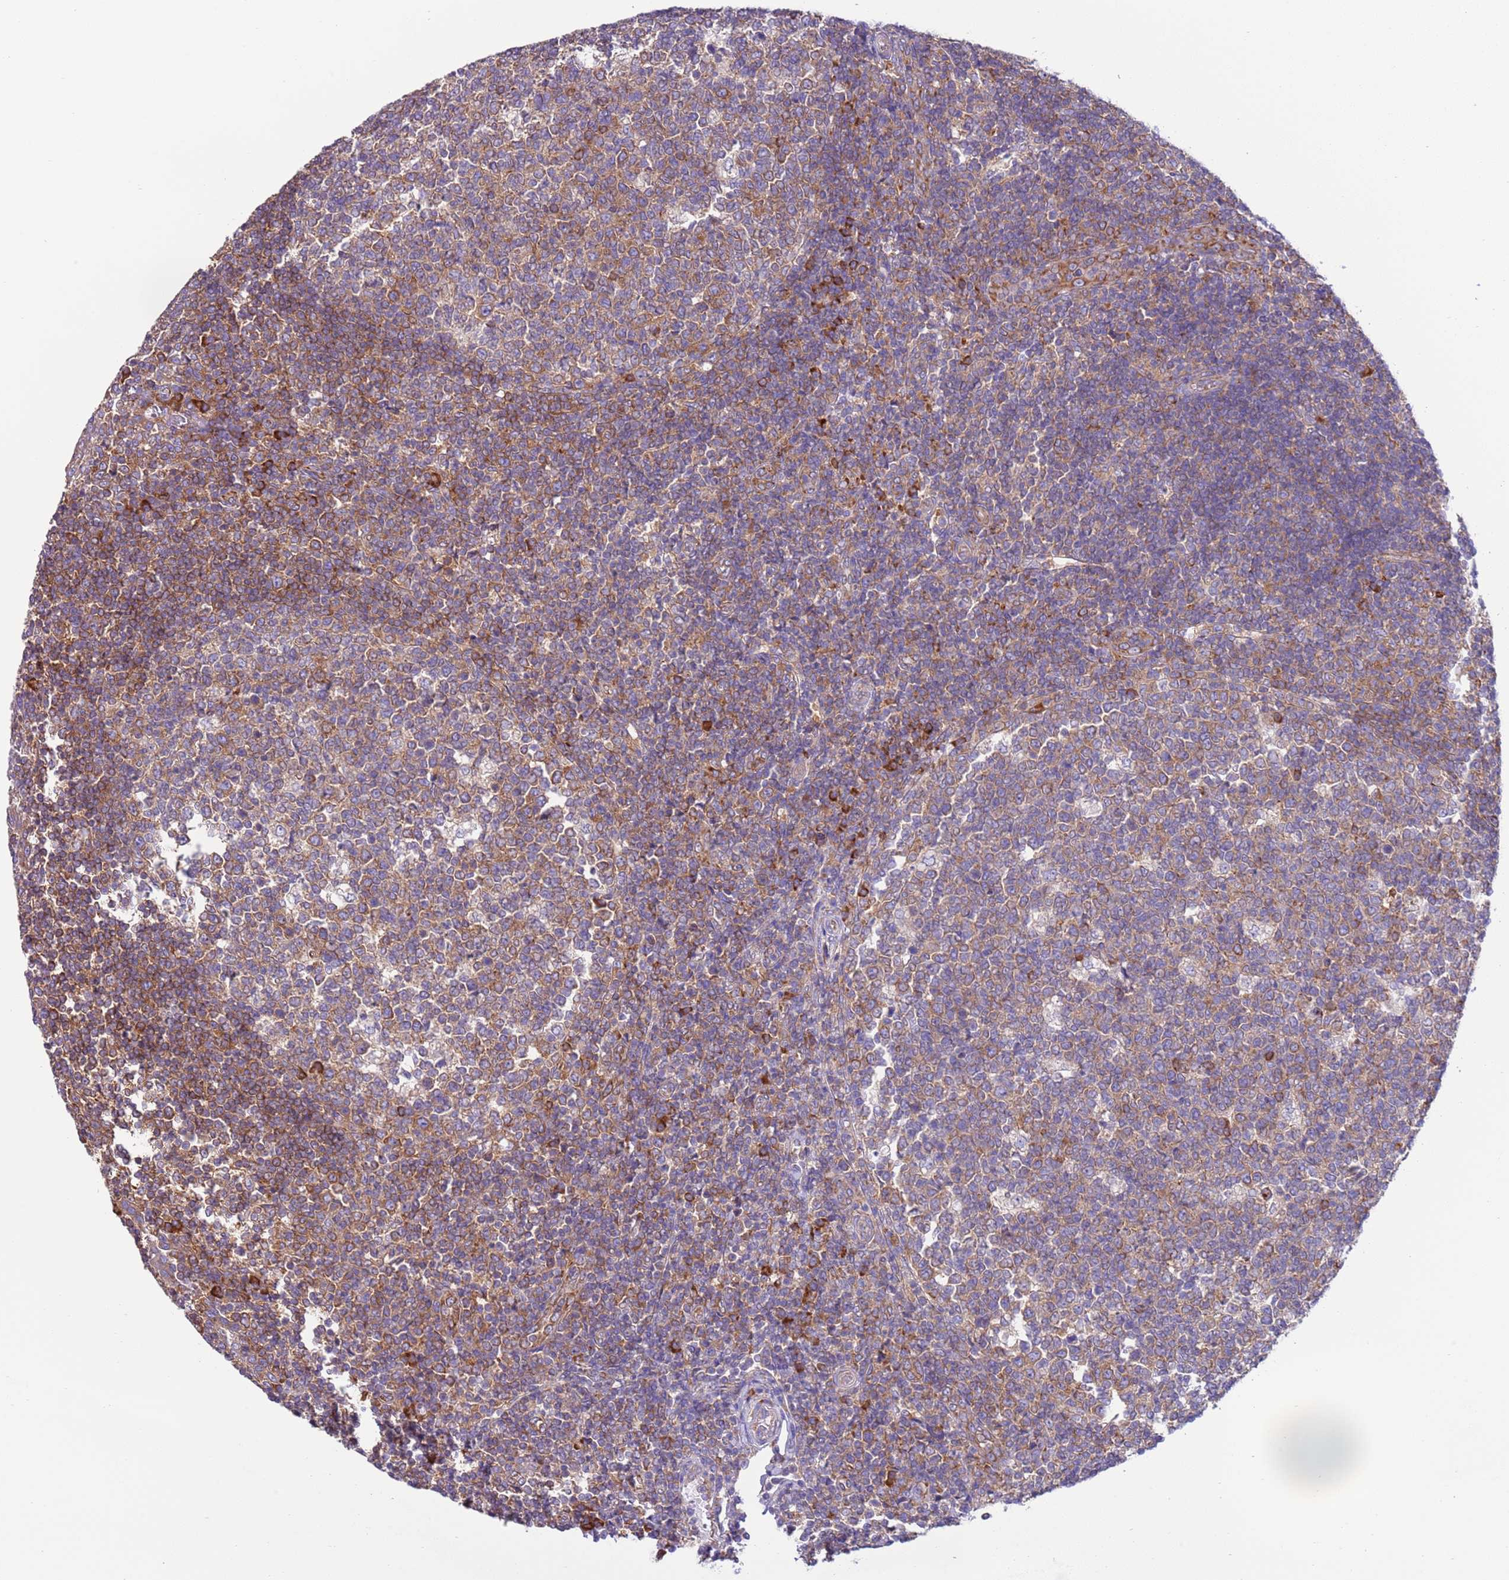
{"staining": {"intensity": "weak", "quantity": ">75%", "location": "cytoplasmic/membranous"}, "tissue": "tonsil", "cell_type": "Germinal center cells", "image_type": "normal", "snomed": [{"axis": "morphology", "description": "Normal tissue, NOS"}, {"axis": "topography", "description": "Tonsil"}], "caption": "This is a photomicrograph of IHC staining of normal tonsil, which shows weak expression in the cytoplasmic/membranous of germinal center cells.", "gene": "VARS1", "patient": {"sex": "female", "age": 19}}